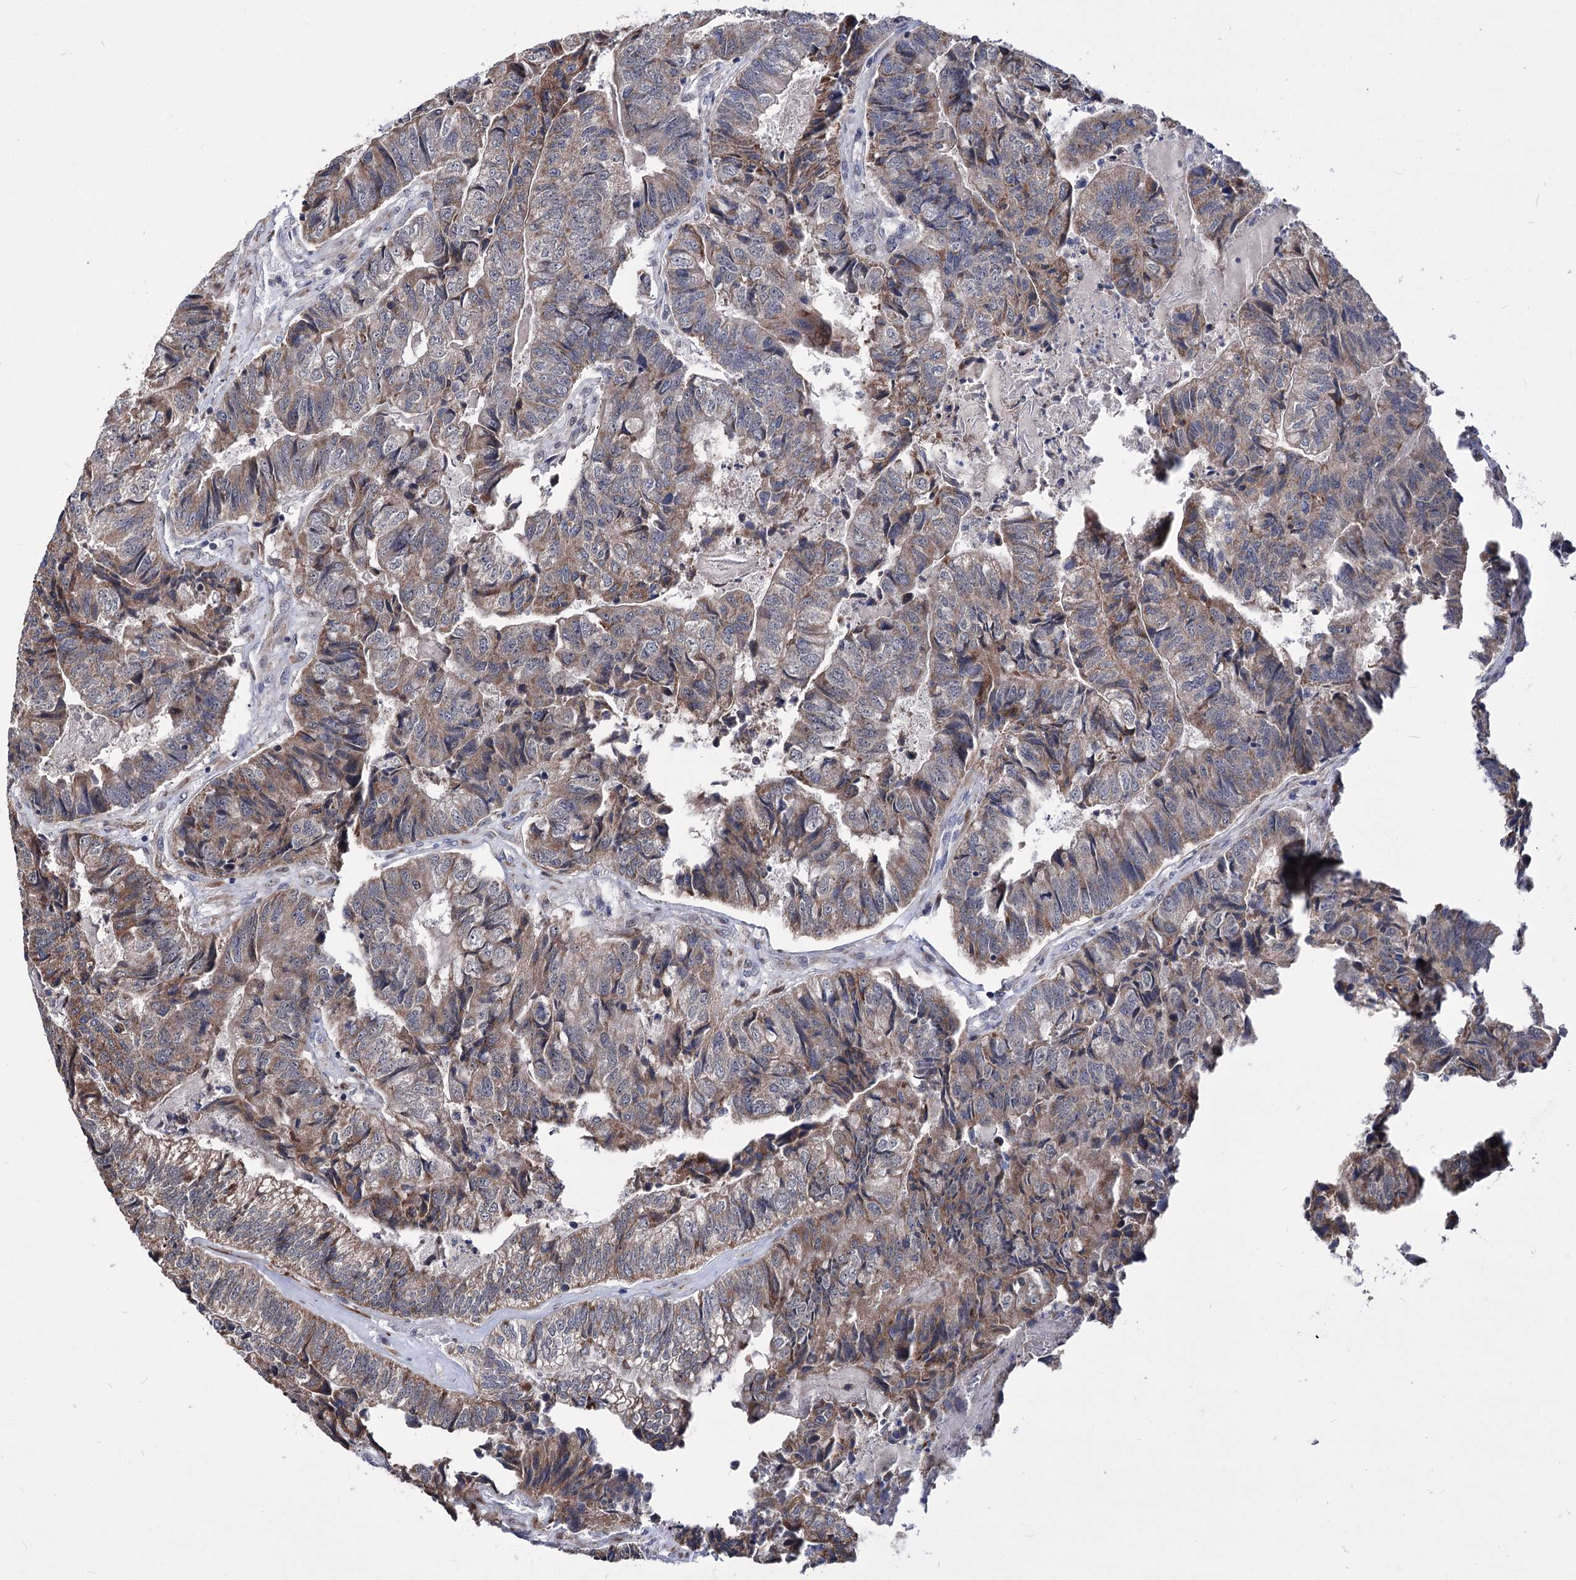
{"staining": {"intensity": "moderate", "quantity": "25%-75%", "location": "cytoplasmic/membranous"}, "tissue": "colorectal cancer", "cell_type": "Tumor cells", "image_type": "cancer", "snomed": [{"axis": "morphology", "description": "Adenocarcinoma, NOS"}, {"axis": "topography", "description": "Colon"}], "caption": "Immunohistochemical staining of colorectal adenocarcinoma exhibits medium levels of moderate cytoplasmic/membranous protein positivity in about 25%-75% of tumor cells.", "gene": "PPRC1", "patient": {"sex": "female", "age": 67}}